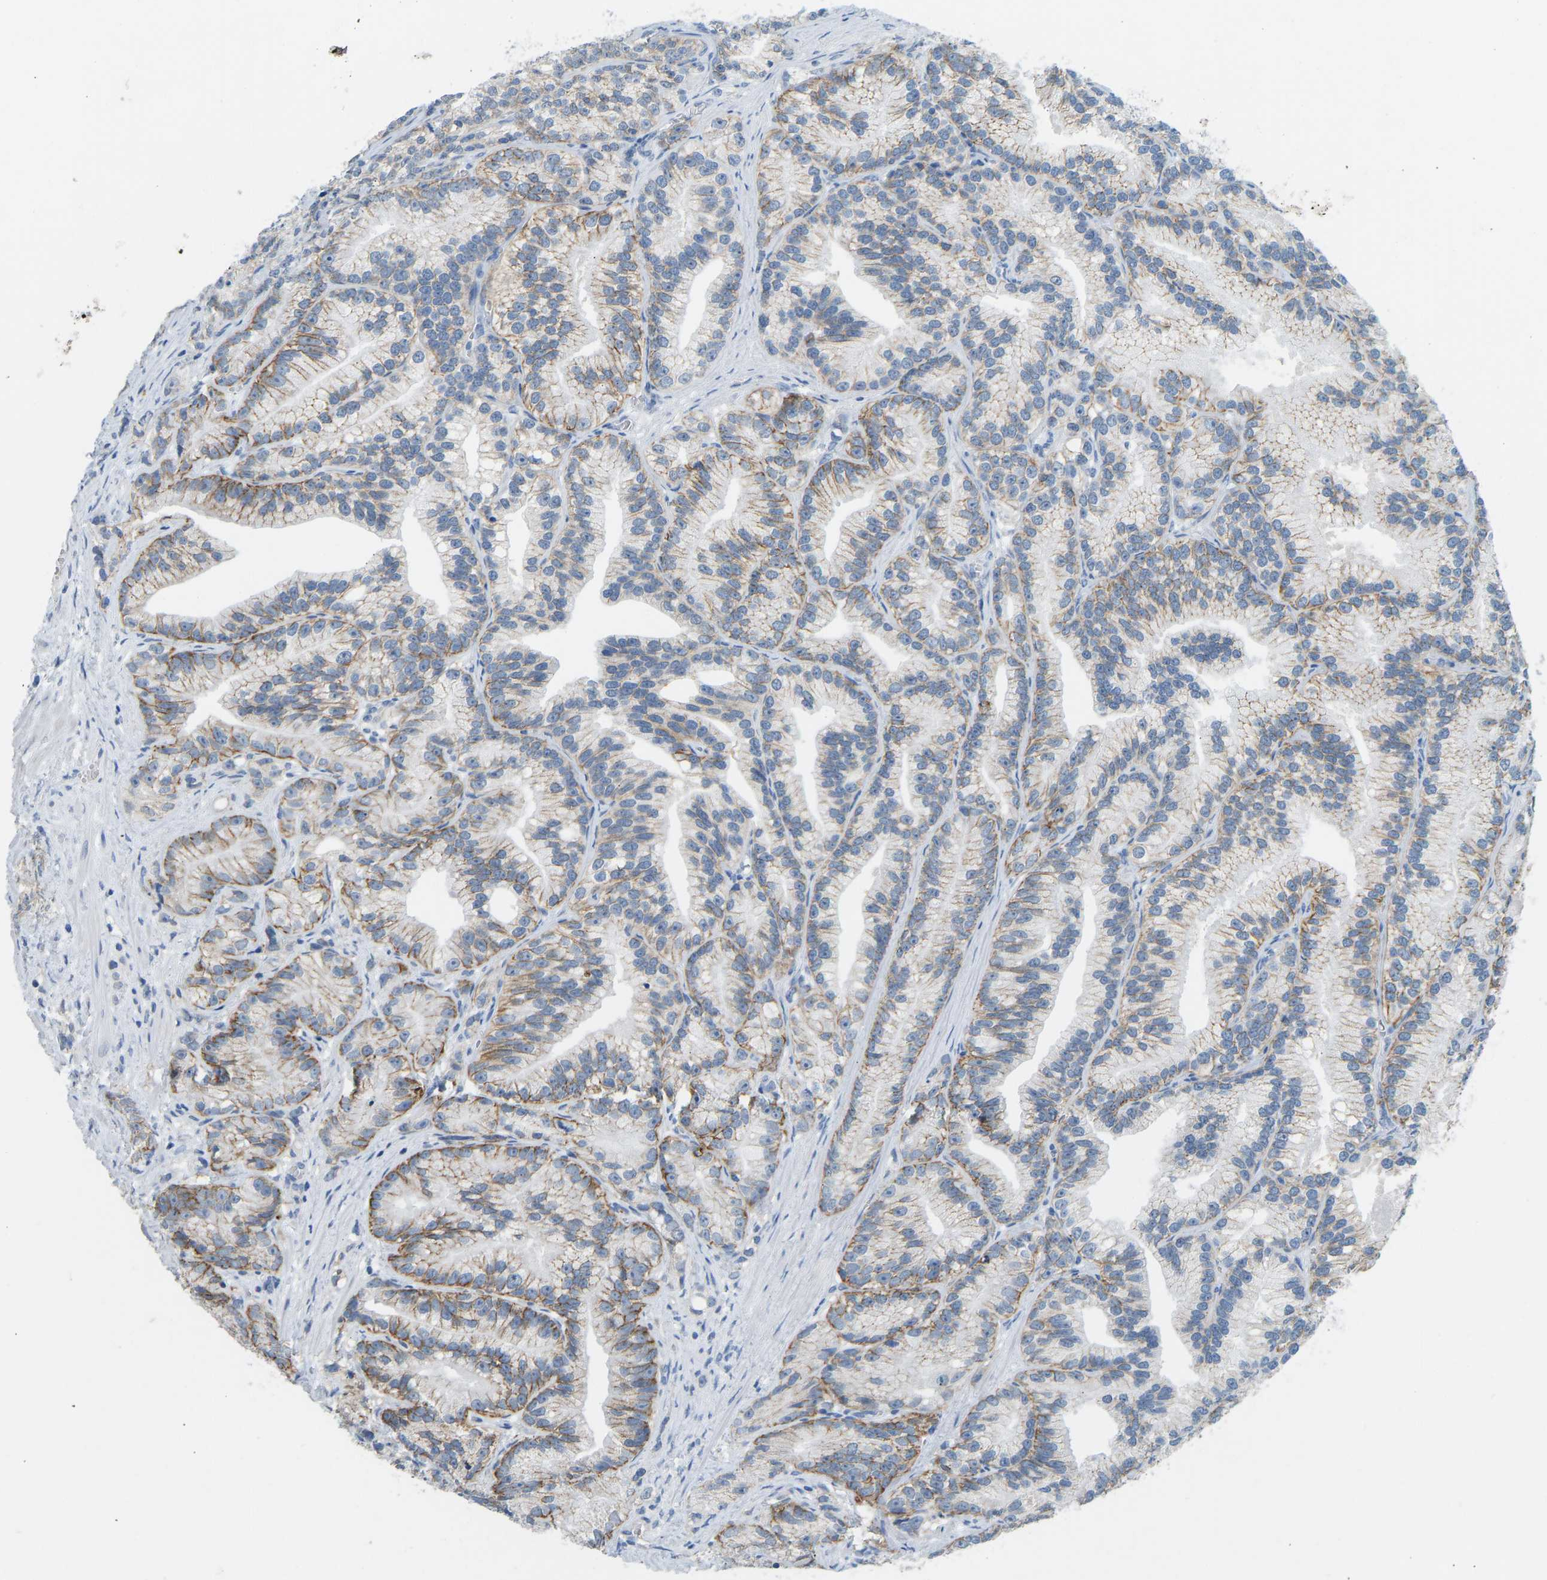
{"staining": {"intensity": "moderate", "quantity": ">75%", "location": "cytoplasmic/membranous"}, "tissue": "prostate cancer", "cell_type": "Tumor cells", "image_type": "cancer", "snomed": [{"axis": "morphology", "description": "Adenocarcinoma, Low grade"}, {"axis": "topography", "description": "Prostate"}], "caption": "Human prostate cancer stained with a brown dye exhibits moderate cytoplasmic/membranous positive staining in approximately >75% of tumor cells.", "gene": "ATP1A1", "patient": {"sex": "male", "age": 89}}